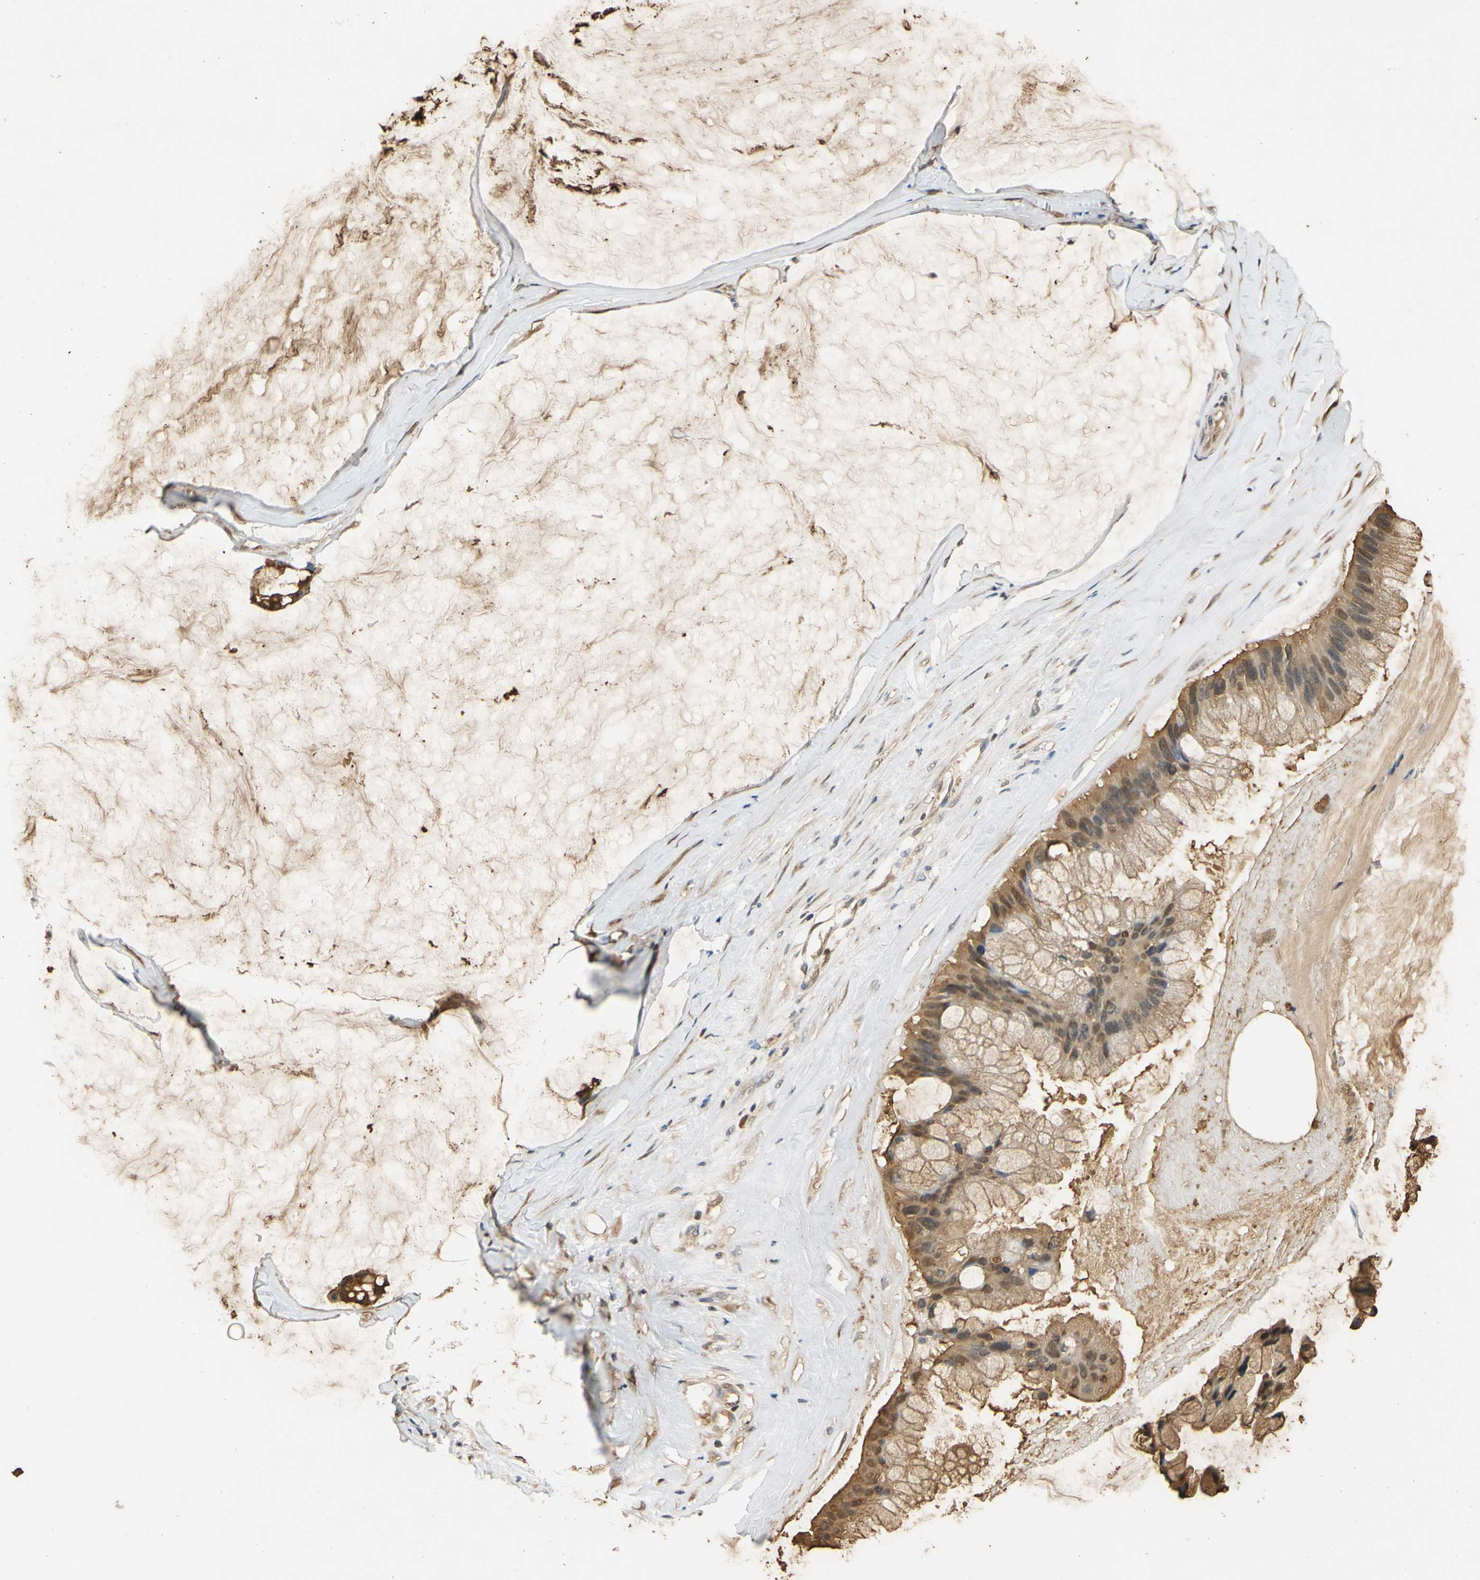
{"staining": {"intensity": "moderate", "quantity": ">75%", "location": "cytoplasmic/membranous,nuclear"}, "tissue": "ovarian cancer", "cell_type": "Tumor cells", "image_type": "cancer", "snomed": [{"axis": "morphology", "description": "Cystadenocarcinoma, mucinous, NOS"}, {"axis": "topography", "description": "Ovary"}], "caption": "Moderate cytoplasmic/membranous and nuclear positivity is seen in approximately >75% of tumor cells in ovarian cancer (mucinous cystadenocarcinoma).", "gene": "S100A6", "patient": {"sex": "female", "age": 39}}